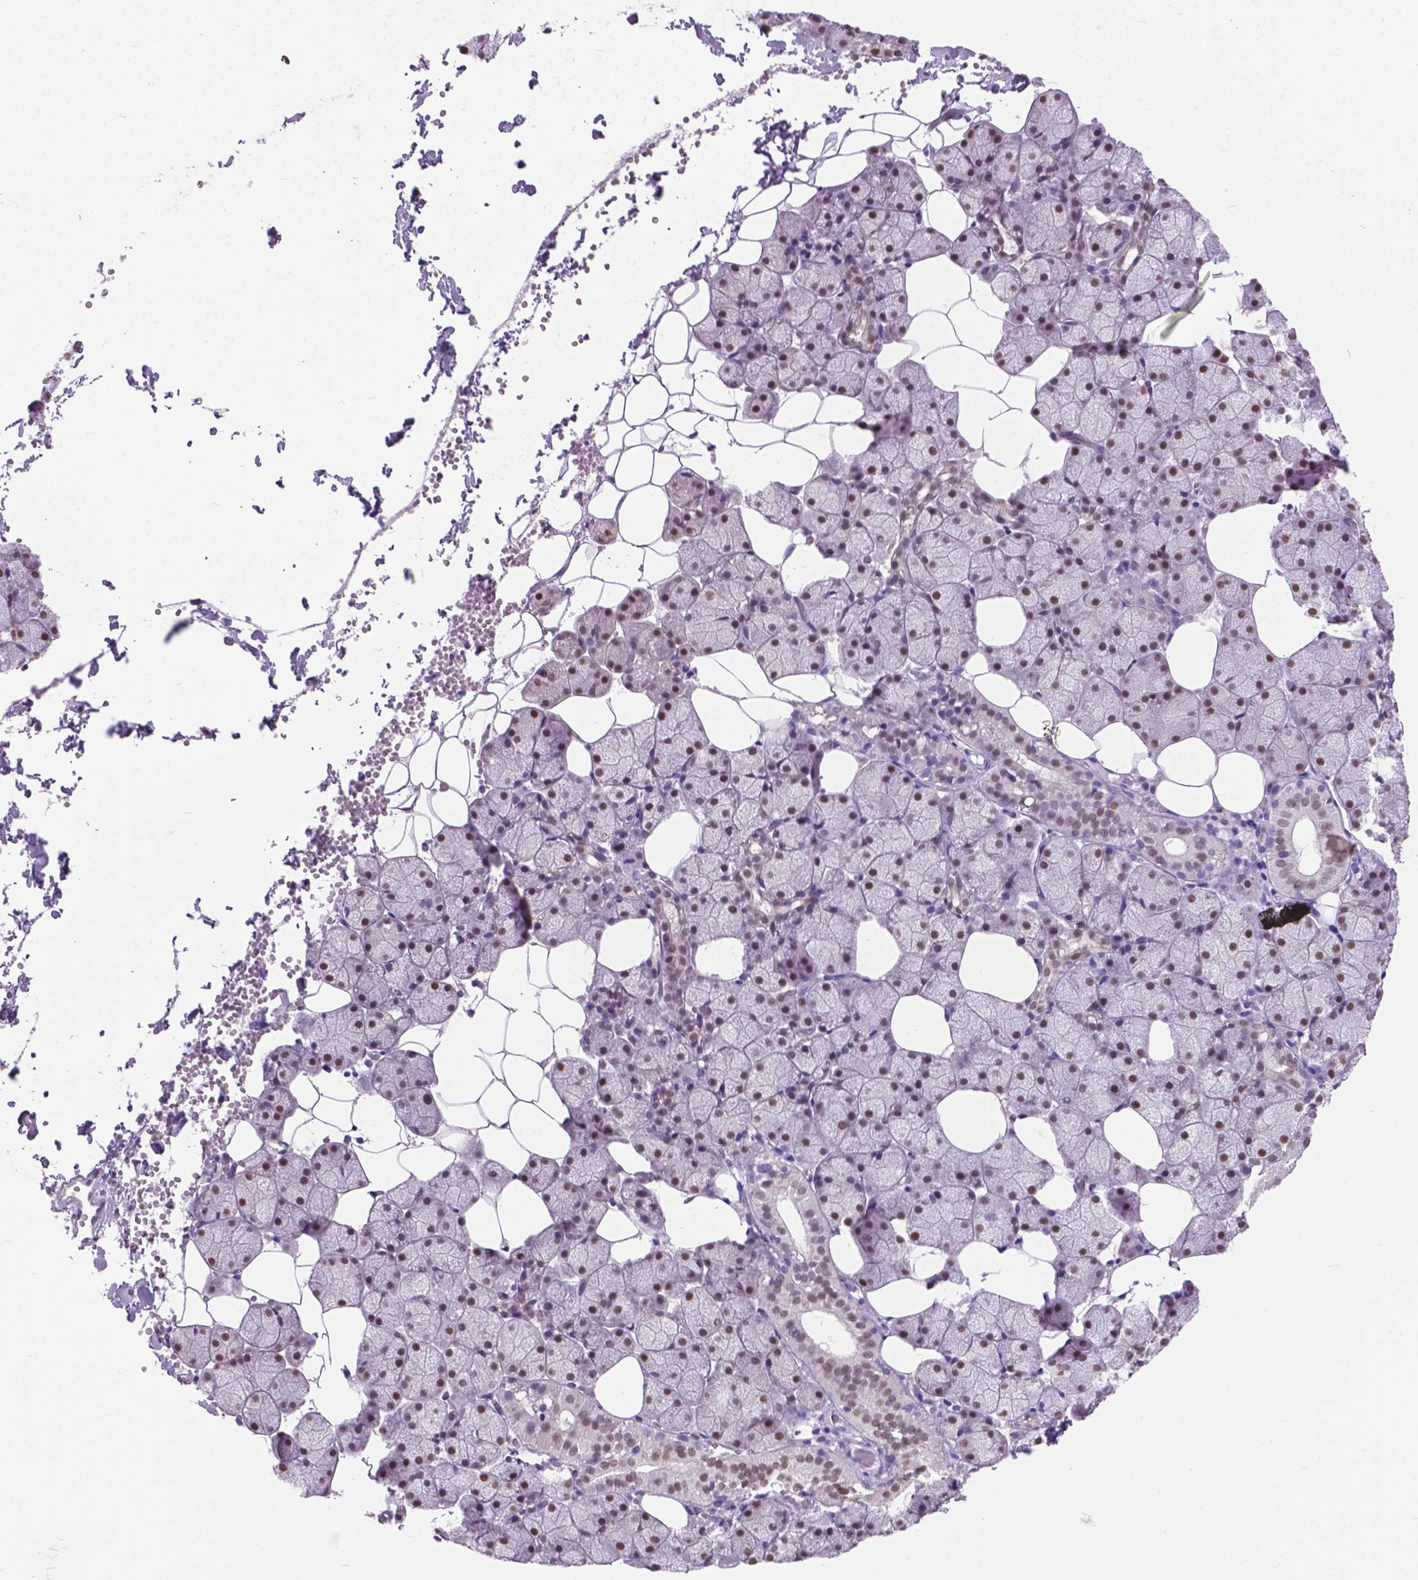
{"staining": {"intensity": "moderate", "quantity": ">75%", "location": "nuclear"}, "tissue": "salivary gland", "cell_type": "Glandular cells", "image_type": "normal", "snomed": [{"axis": "morphology", "description": "Normal tissue, NOS"}, {"axis": "topography", "description": "Salivary gland"}], "caption": "Immunohistochemical staining of normal human salivary gland shows >75% levels of moderate nuclear protein expression in about >75% of glandular cells. Immunohistochemistry (ihc) stains the protein of interest in brown and the nuclei are stained blue.", "gene": "APCDD1L", "patient": {"sex": "male", "age": 38}}